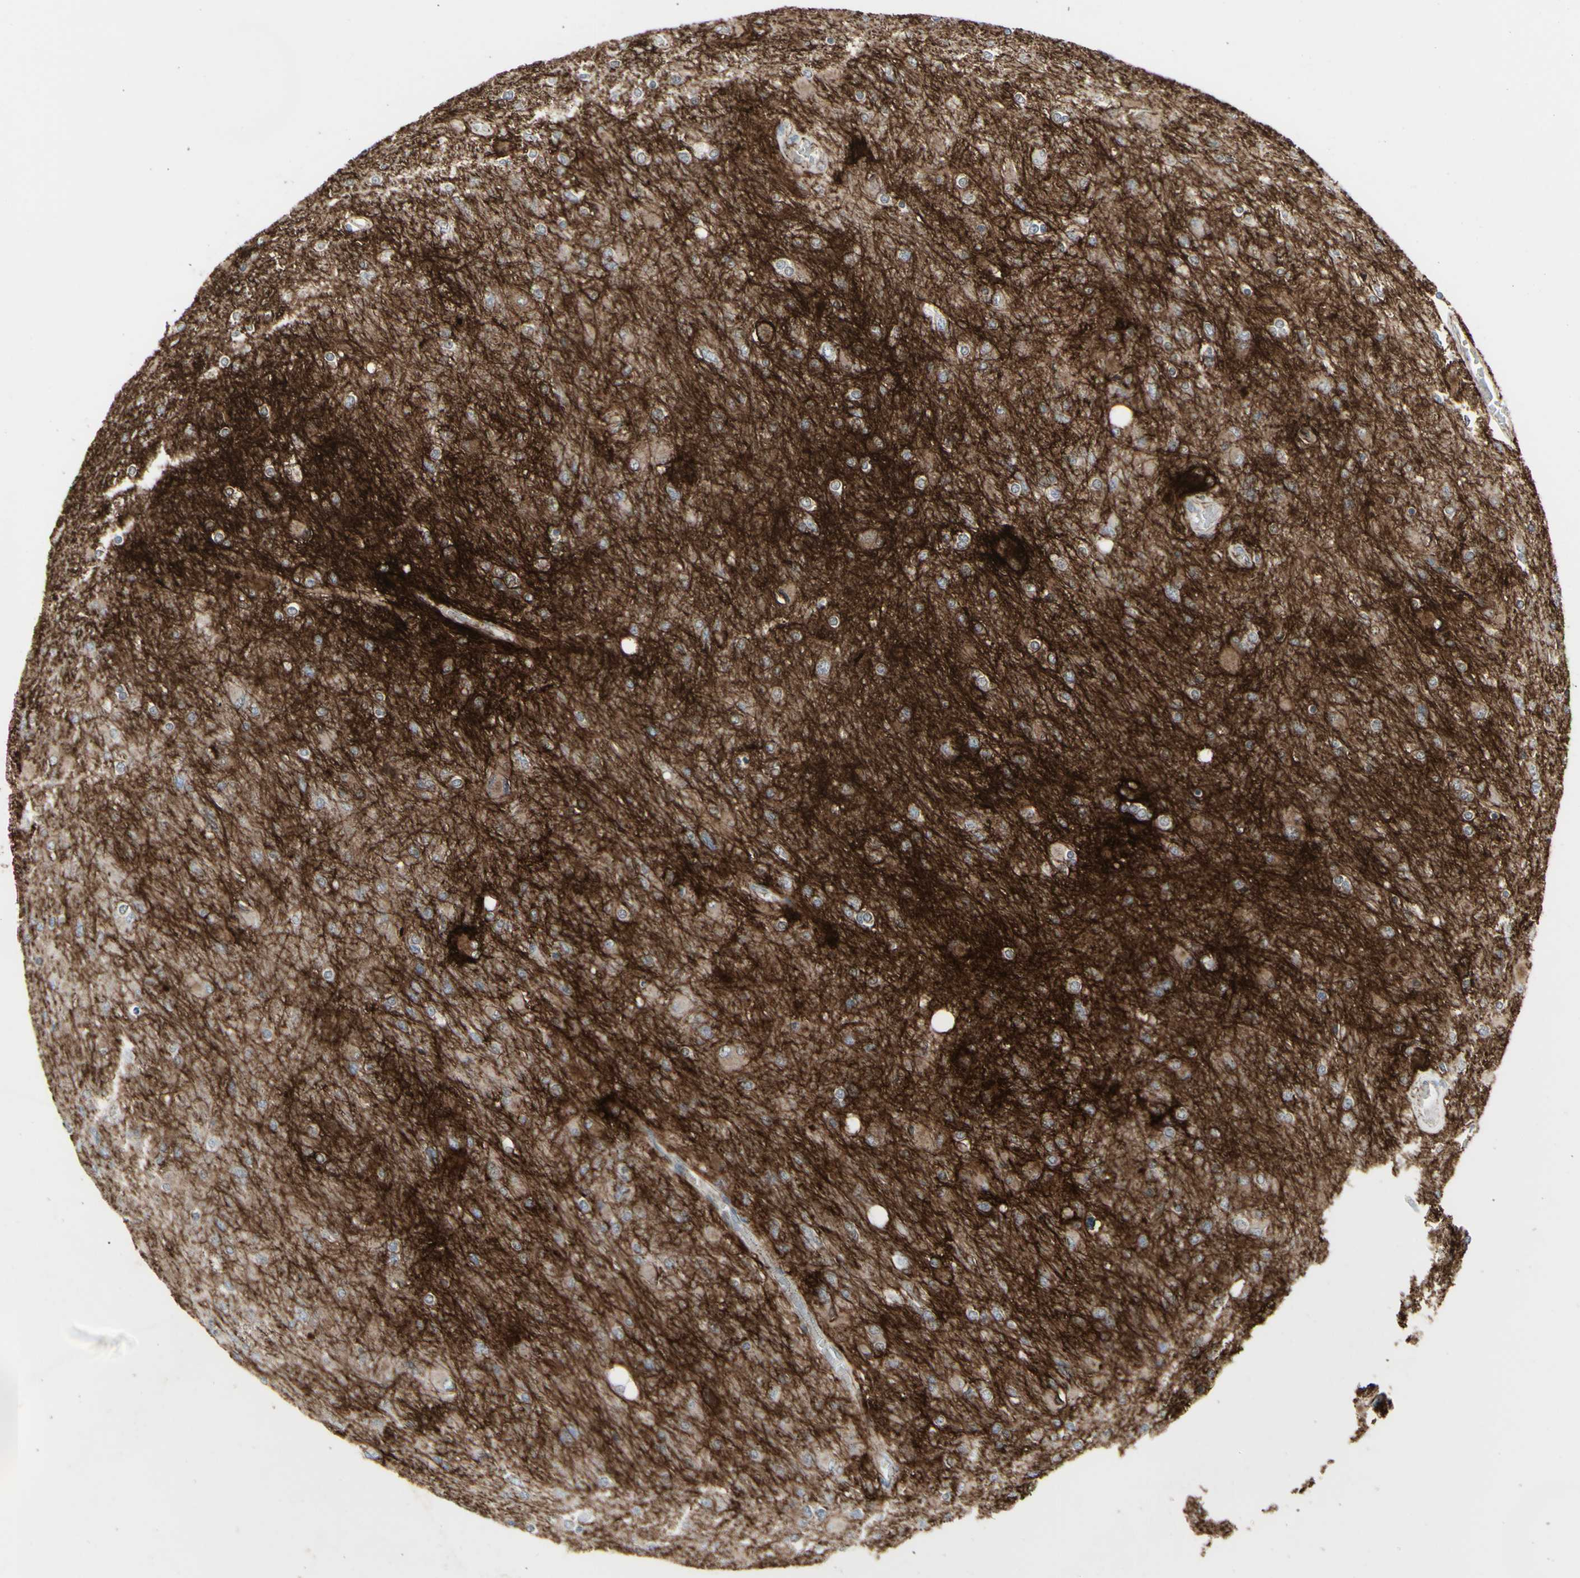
{"staining": {"intensity": "negative", "quantity": "none", "location": "none"}, "tissue": "glioma", "cell_type": "Tumor cells", "image_type": "cancer", "snomed": [{"axis": "morphology", "description": "Glioma, malignant, High grade"}, {"axis": "topography", "description": "Cerebral cortex"}], "caption": "Immunohistochemical staining of human malignant glioma (high-grade) shows no significant expression in tumor cells.", "gene": "GJA1", "patient": {"sex": "female", "age": 36}}